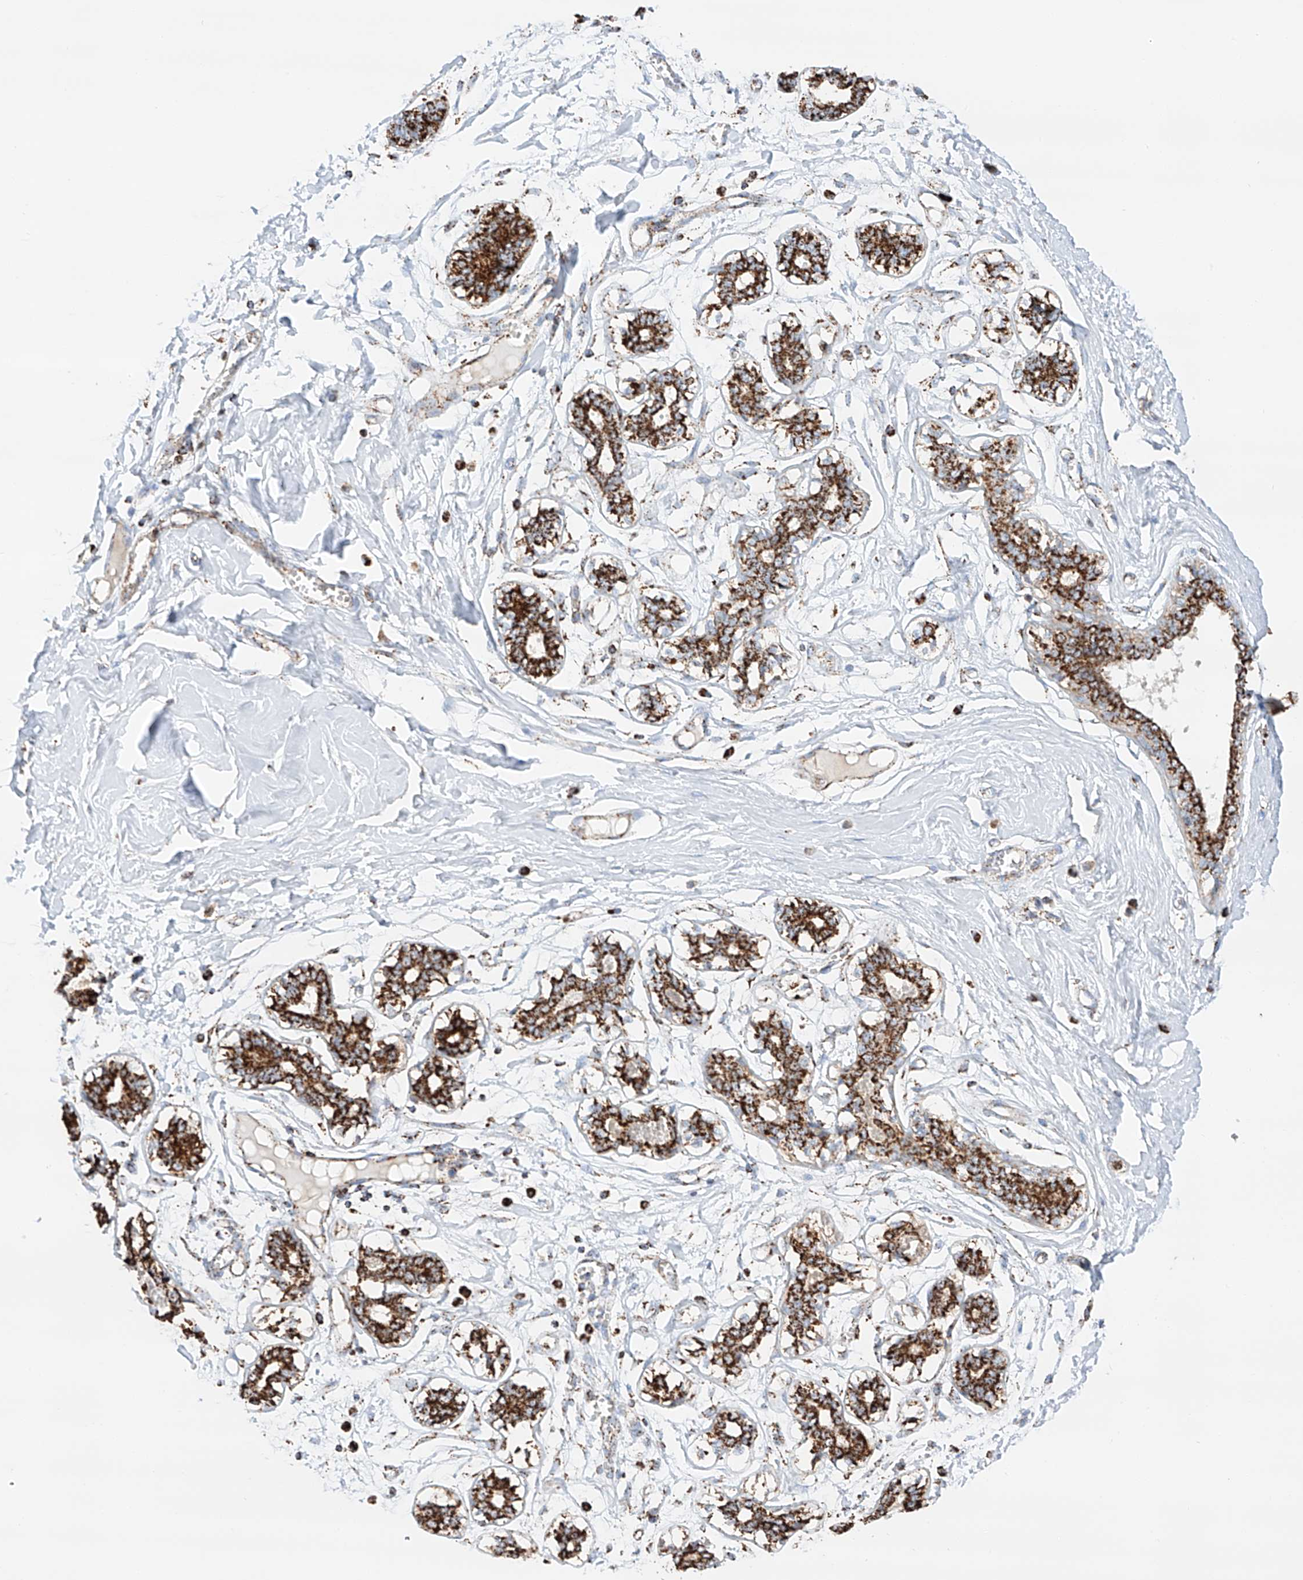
{"staining": {"intensity": "negative", "quantity": "none", "location": "none"}, "tissue": "breast", "cell_type": "Adipocytes", "image_type": "normal", "snomed": [{"axis": "morphology", "description": "Normal tissue, NOS"}, {"axis": "topography", "description": "Breast"}], "caption": "Histopathology image shows no significant protein expression in adipocytes of unremarkable breast. The staining was performed using DAB to visualize the protein expression in brown, while the nuclei were stained in blue with hematoxylin (Magnification: 20x).", "gene": "TTC27", "patient": {"sex": "female", "age": 27}}